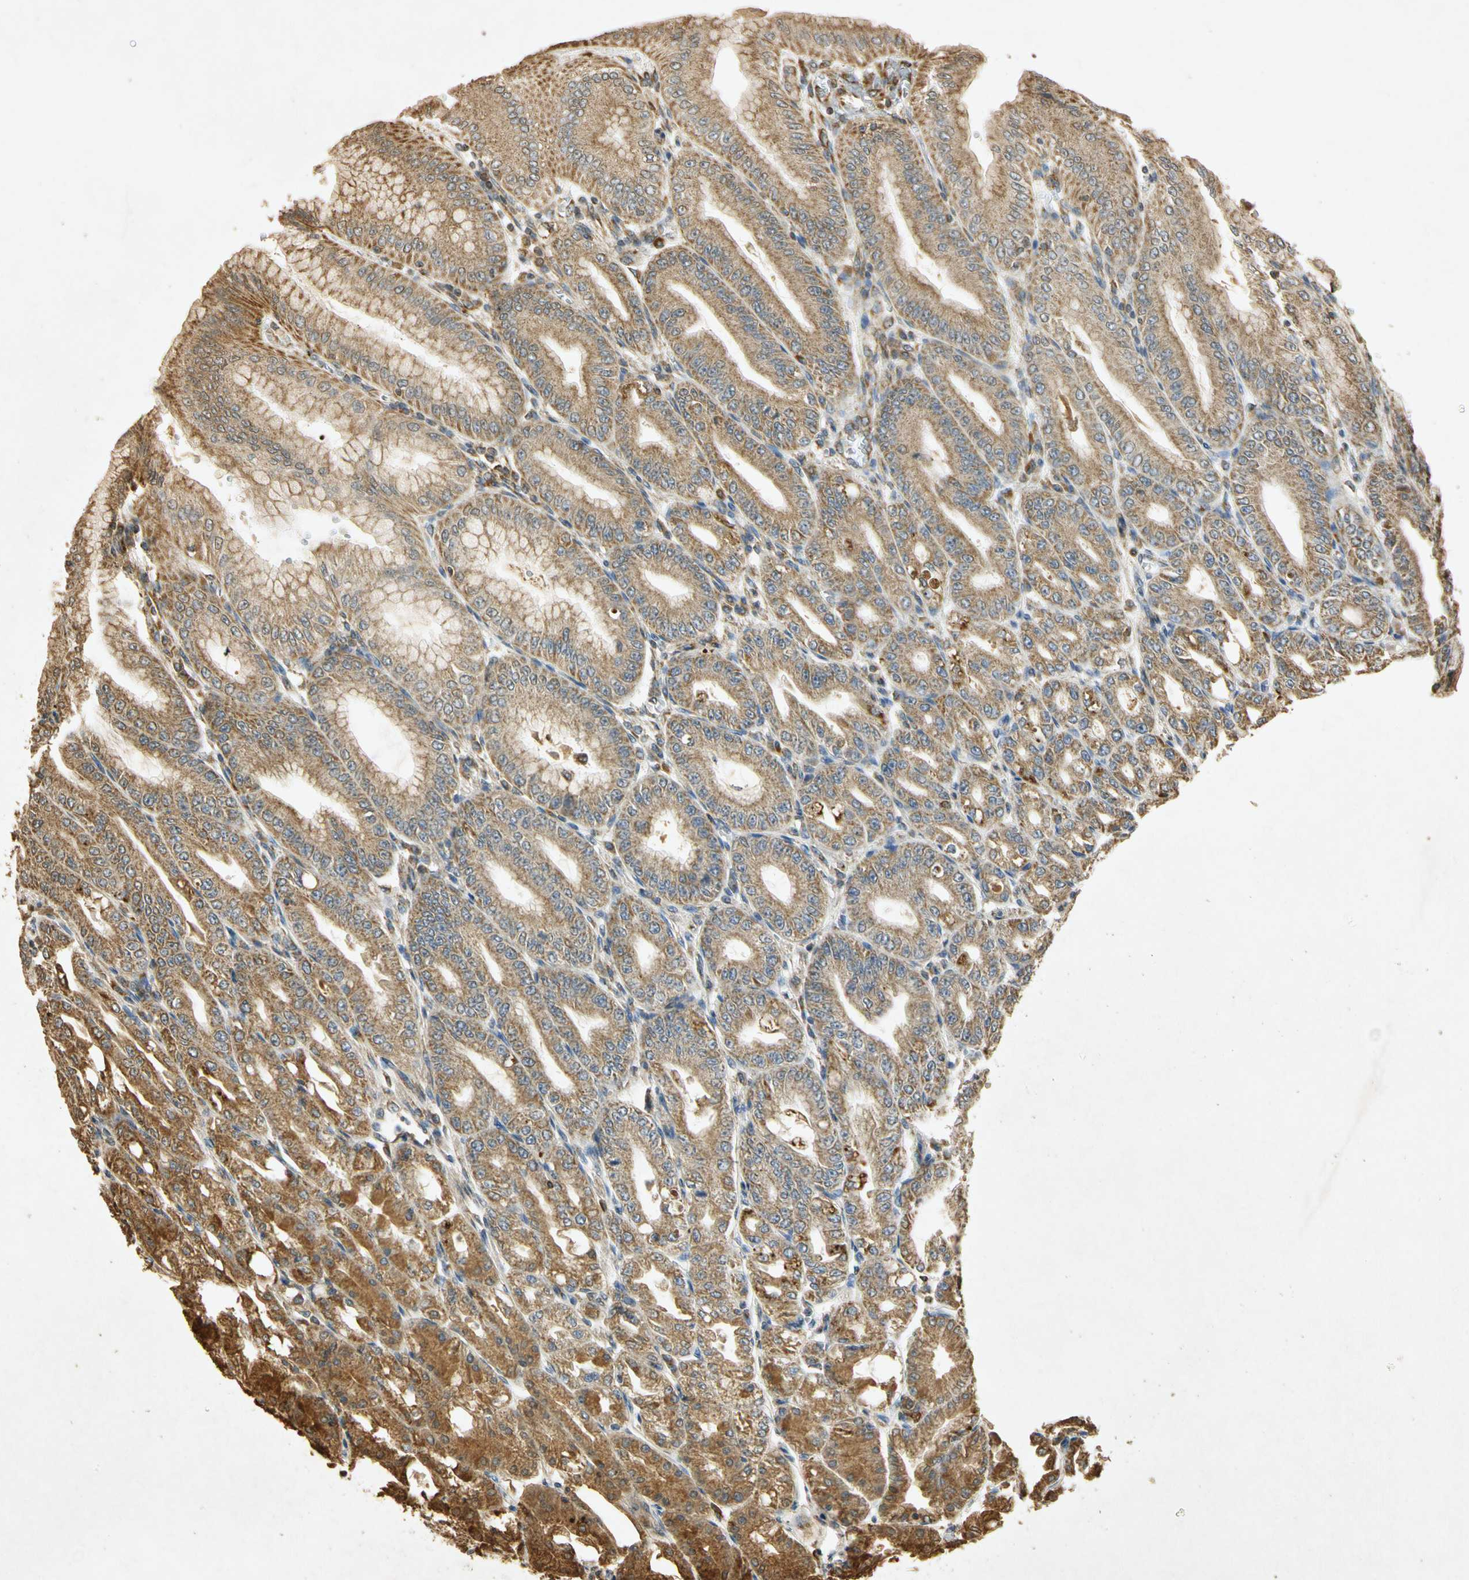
{"staining": {"intensity": "strong", "quantity": "25%-75%", "location": "cytoplasmic/membranous"}, "tissue": "stomach", "cell_type": "Glandular cells", "image_type": "normal", "snomed": [{"axis": "morphology", "description": "Normal tissue, NOS"}, {"axis": "topography", "description": "Stomach, lower"}], "caption": "High-magnification brightfield microscopy of normal stomach stained with DAB (brown) and counterstained with hematoxylin (blue). glandular cells exhibit strong cytoplasmic/membranous staining is present in approximately25%-75% of cells. Ihc stains the protein of interest in brown and the nuclei are stained blue.", "gene": "PRDX3", "patient": {"sex": "male", "age": 71}}